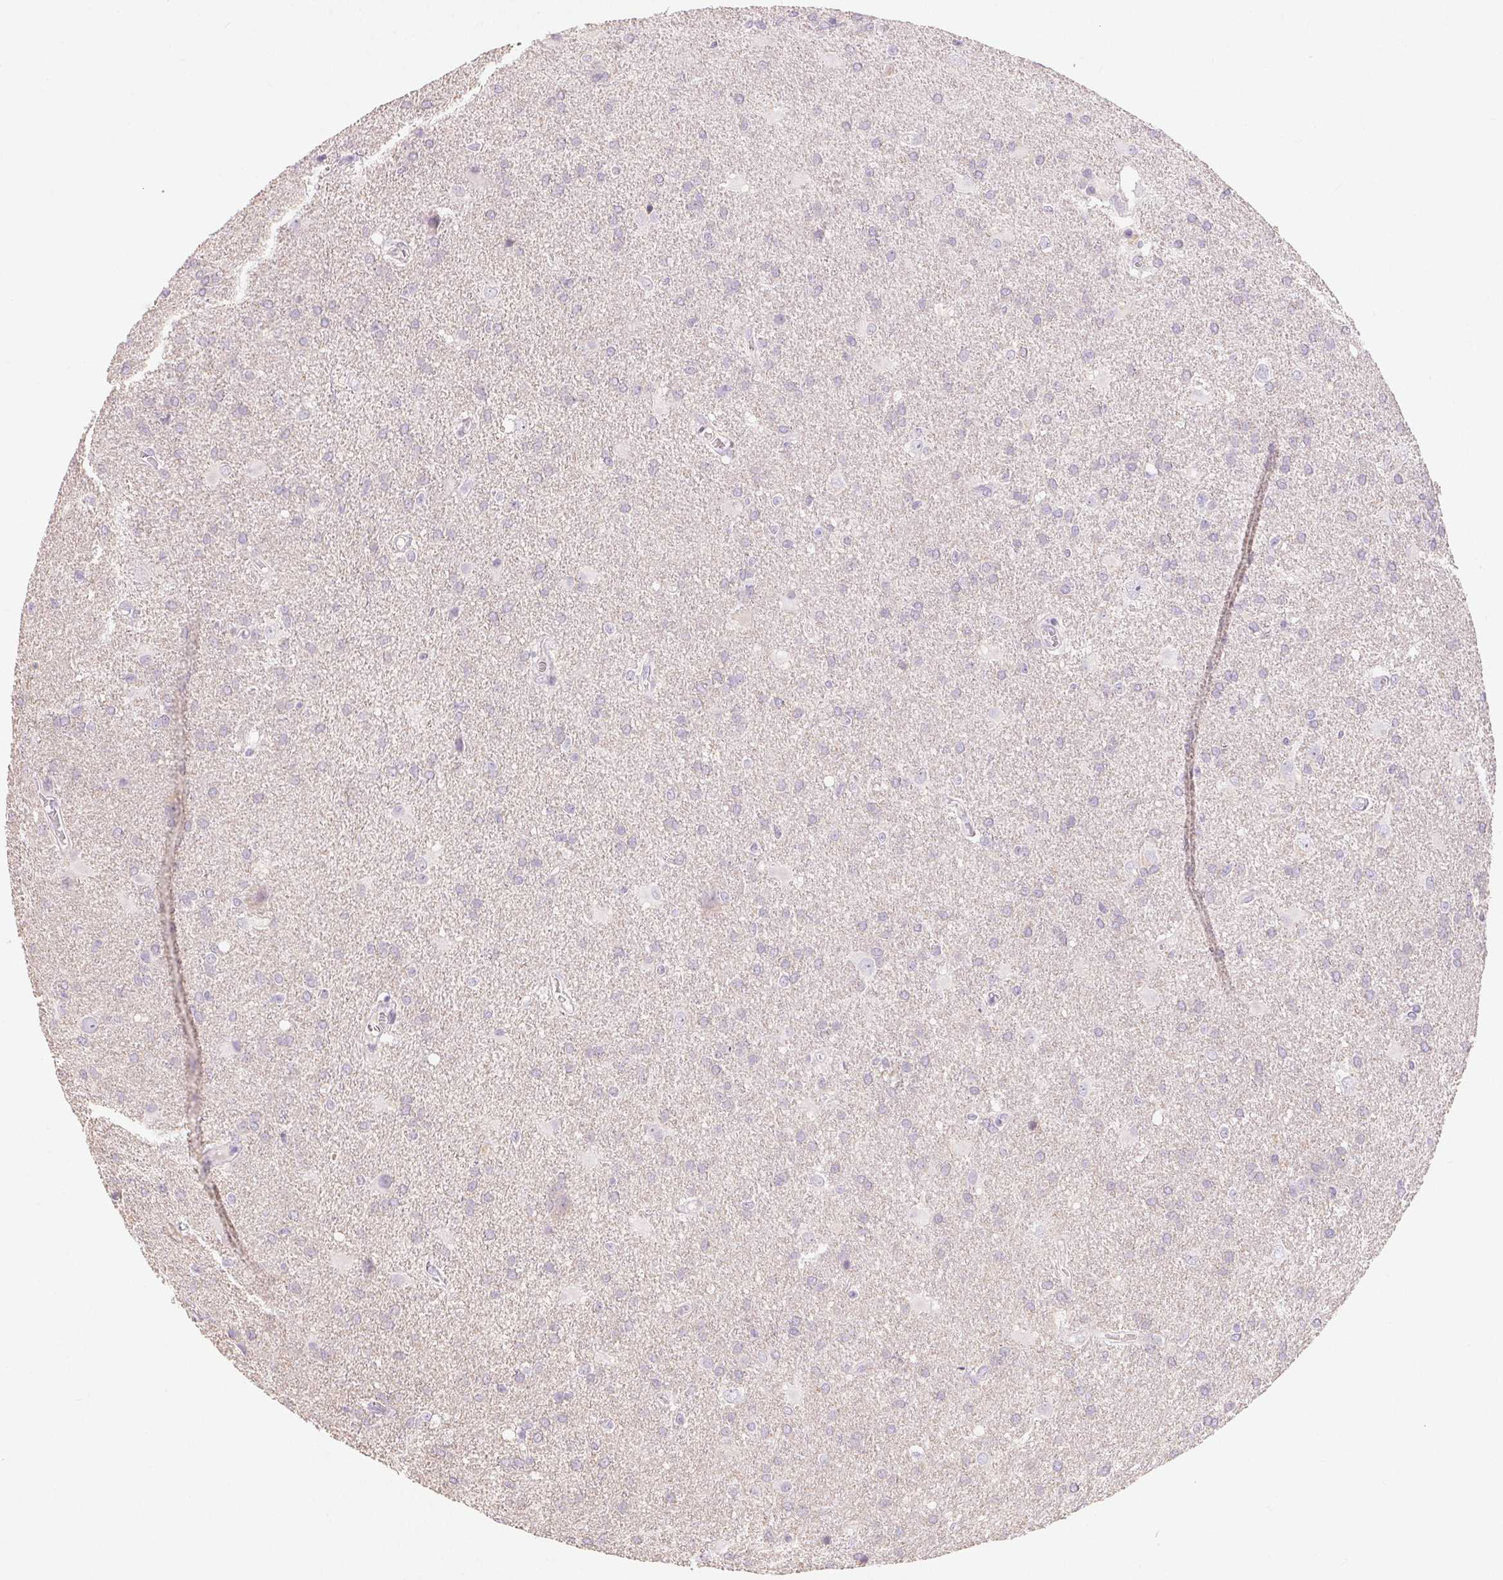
{"staining": {"intensity": "negative", "quantity": "none", "location": "none"}, "tissue": "glioma", "cell_type": "Tumor cells", "image_type": "cancer", "snomed": [{"axis": "morphology", "description": "Glioma, malignant, Low grade"}, {"axis": "topography", "description": "Brain"}], "caption": "A high-resolution micrograph shows immunohistochemistry (IHC) staining of low-grade glioma (malignant), which displays no significant expression in tumor cells.", "gene": "MIOX", "patient": {"sex": "male", "age": 66}}